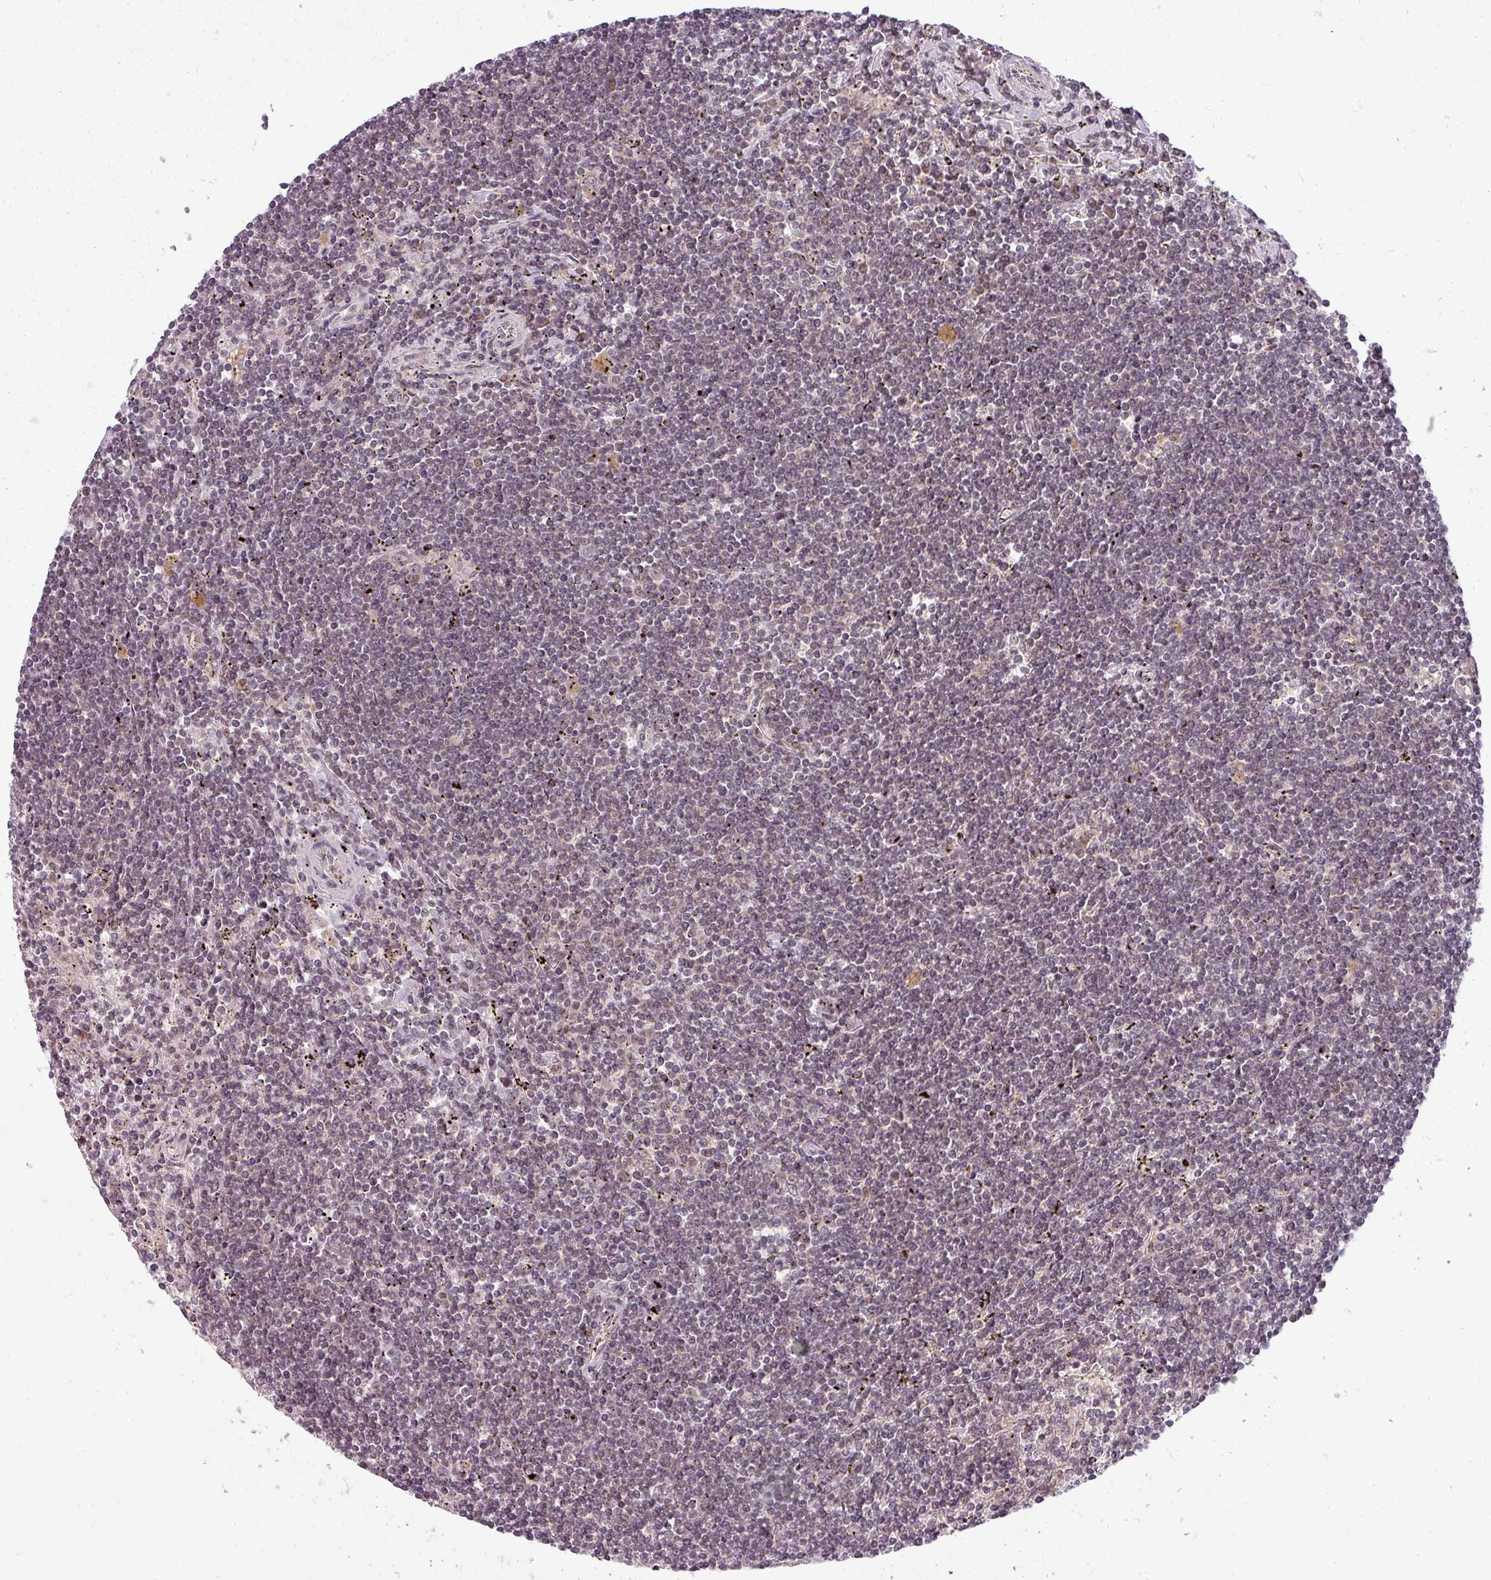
{"staining": {"intensity": "negative", "quantity": "none", "location": "none"}, "tissue": "lymphoma", "cell_type": "Tumor cells", "image_type": "cancer", "snomed": [{"axis": "morphology", "description": "Malignant lymphoma, non-Hodgkin's type, Low grade"}, {"axis": "topography", "description": "Spleen"}], "caption": "IHC of human lymphoma demonstrates no positivity in tumor cells. (Stains: DAB immunohistochemistry (IHC) with hematoxylin counter stain, Microscopy: brightfield microscopy at high magnification).", "gene": "CLIC1", "patient": {"sex": "male", "age": 76}}